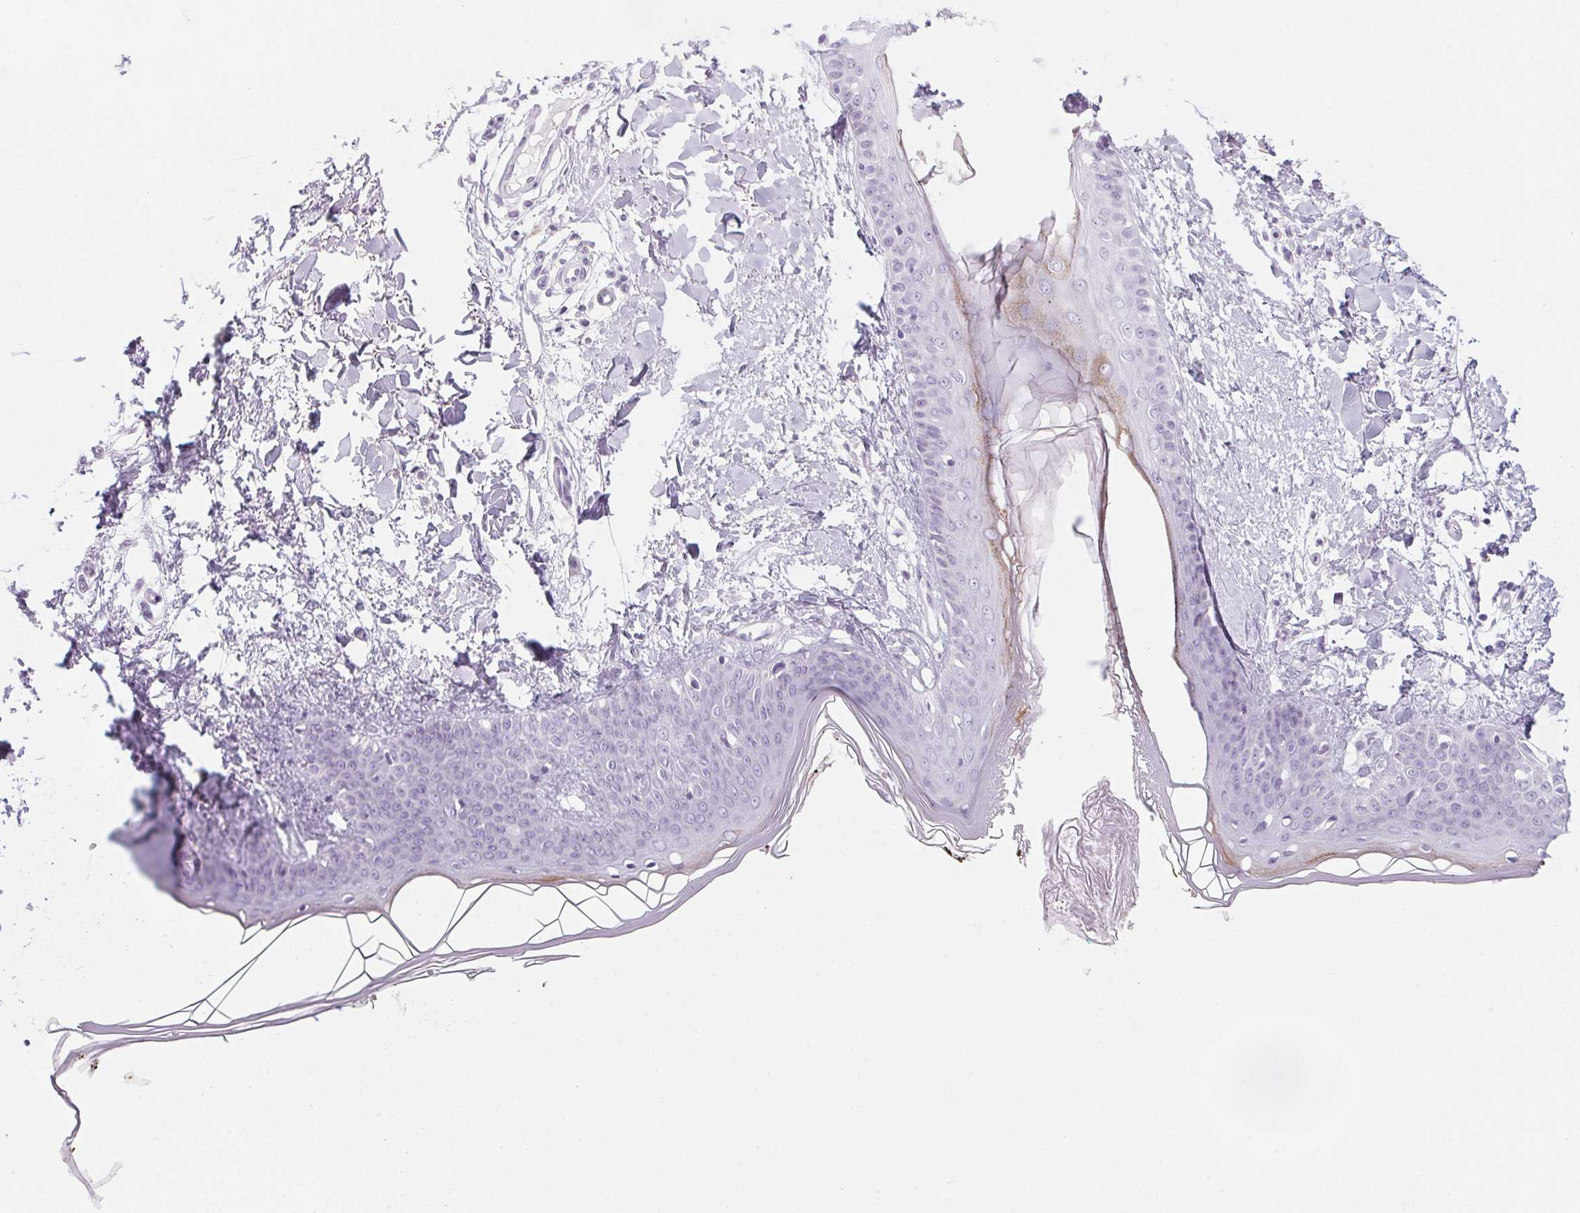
{"staining": {"intensity": "negative", "quantity": "none", "location": "none"}, "tissue": "skin", "cell_type": "Fibroblasts", "image_type": "normal", "snomed": [{"axis": "morphology", "description": "Normal tissue, NOS"}, {"axis": "topography", "description": "Skin"}], "caption": "Immunohistochemistry (IHC) of benign skin shows no expression in fibroblasts.", "gene": "RPTN", "patient": {"sex": "female", "age": 34}}